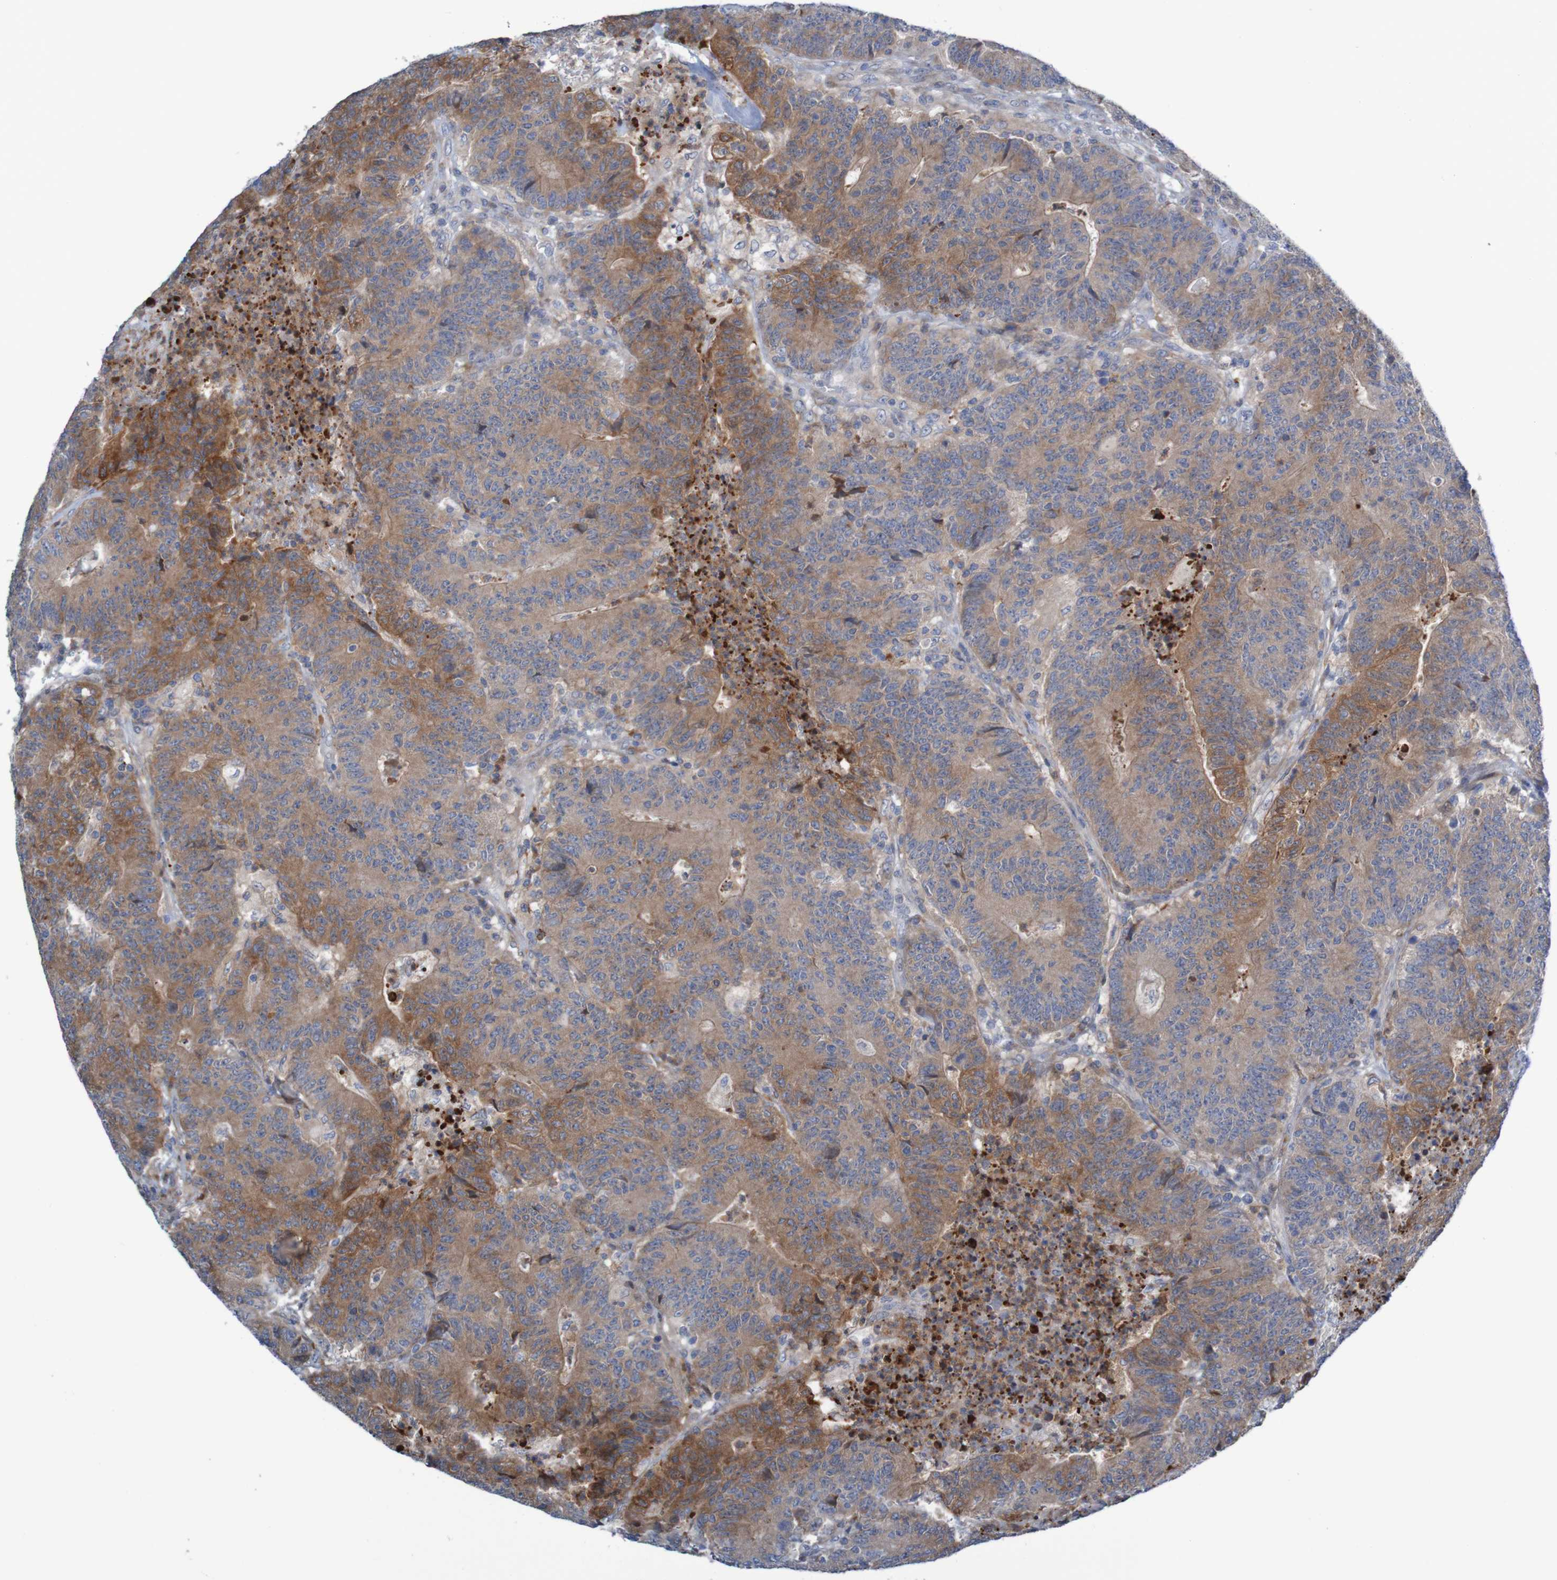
{"staining": {"intensity": "strong", "quantity": ">75%", "location": "cytoplasmic/membranous"}, "tissue": "colorectal cancer", "cell_type": "Tumor cells", "image_type": "cancer", "snomed": [{"axis": "morphology", "description": "Normal tissue, NOS"}, {"axis": "morphology", "description": "Adenocarcinoma, NOS"}, {"axis": "topography", "description": "Colon"}], "caption": "A histopathology image of human colorectal cancer stained for a protein demonstrates strong cytoplasmic/membranous brown staining in tumor cells.", "gene": "ANGPT4", "patient": {"sex": "female", "age": 75}}